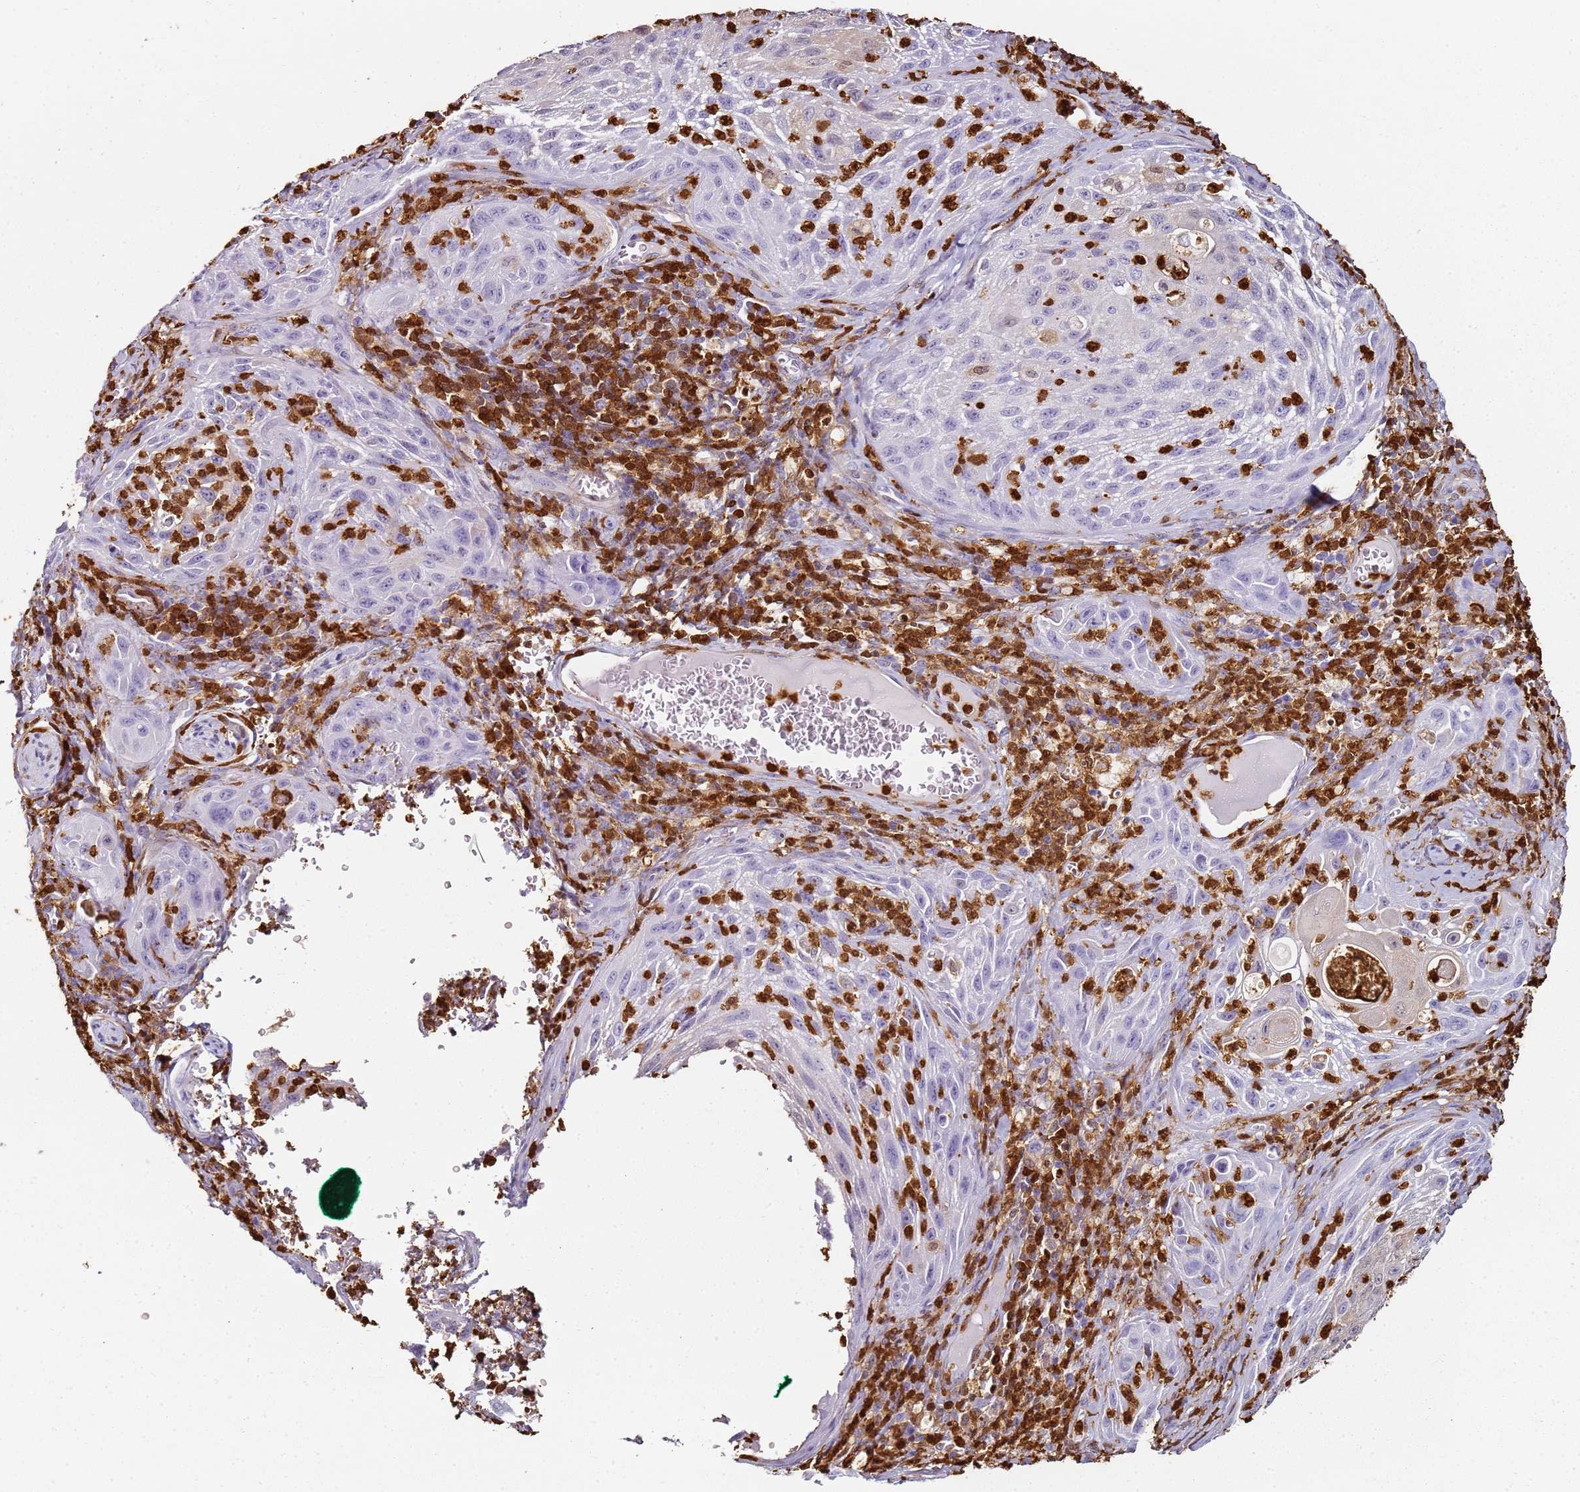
{"staining": {"intensity": "negative", "quantity": "none", "location": "none"}, "tissue": "cervical cancer", "cell_type": "Tumor cells", "image_type": "cancer", "snomed": [{"axis": "morphology", "description": "Squamous cell carcinoma, NOS"}, {"axis": "topography", "description": "Cervix"}], "caption": "Immunohistochemistry micrograph of cervical cancer (squamous cell carcinoma) stained for a protein (brown), which shows no expression in tumor cells.", "gene": "S100A4", "patient": {"sex": "female", "age": 42}}